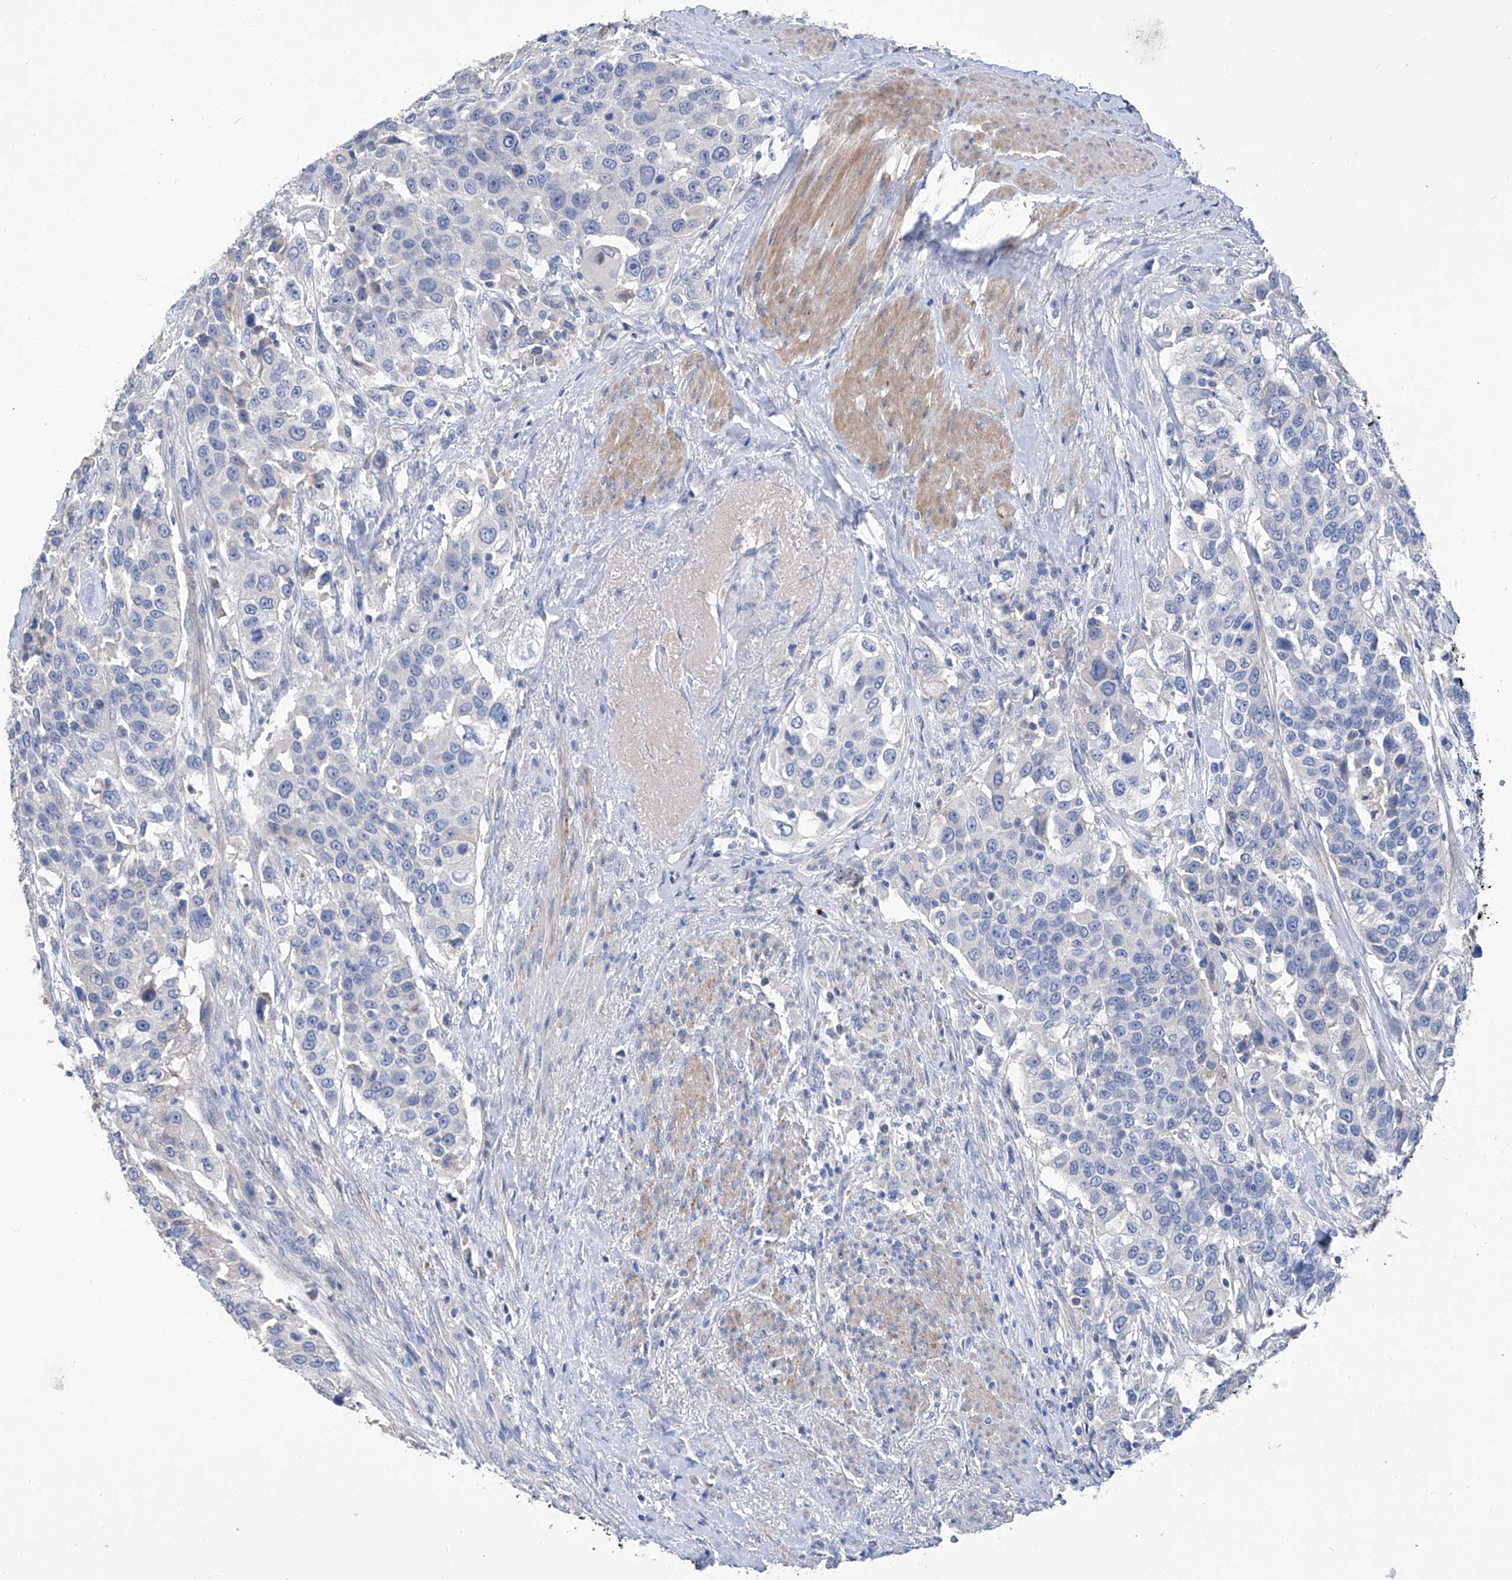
{"staining": {"intensity": "negative", "quantity": "none", "location": "none"}, "tissue": "urothelial cancer", "cell_type": "Tumor cells", "image_type": "cancer", "snomed": [{"axis": "morphology", "description": "Urothelial carcinoma, High grade"}, {"axis": "topography", "description": "Urinary bladder"}], "caption": "IHC histopathology image of neoplastic tissue: human urothelial cancer stained with DAB (3,3'-diaminobenzidine) demonstrates no significant protein positivity in tumor cells.", "gene": "GPT", "patient": {"sex": "female", "age": 80}}